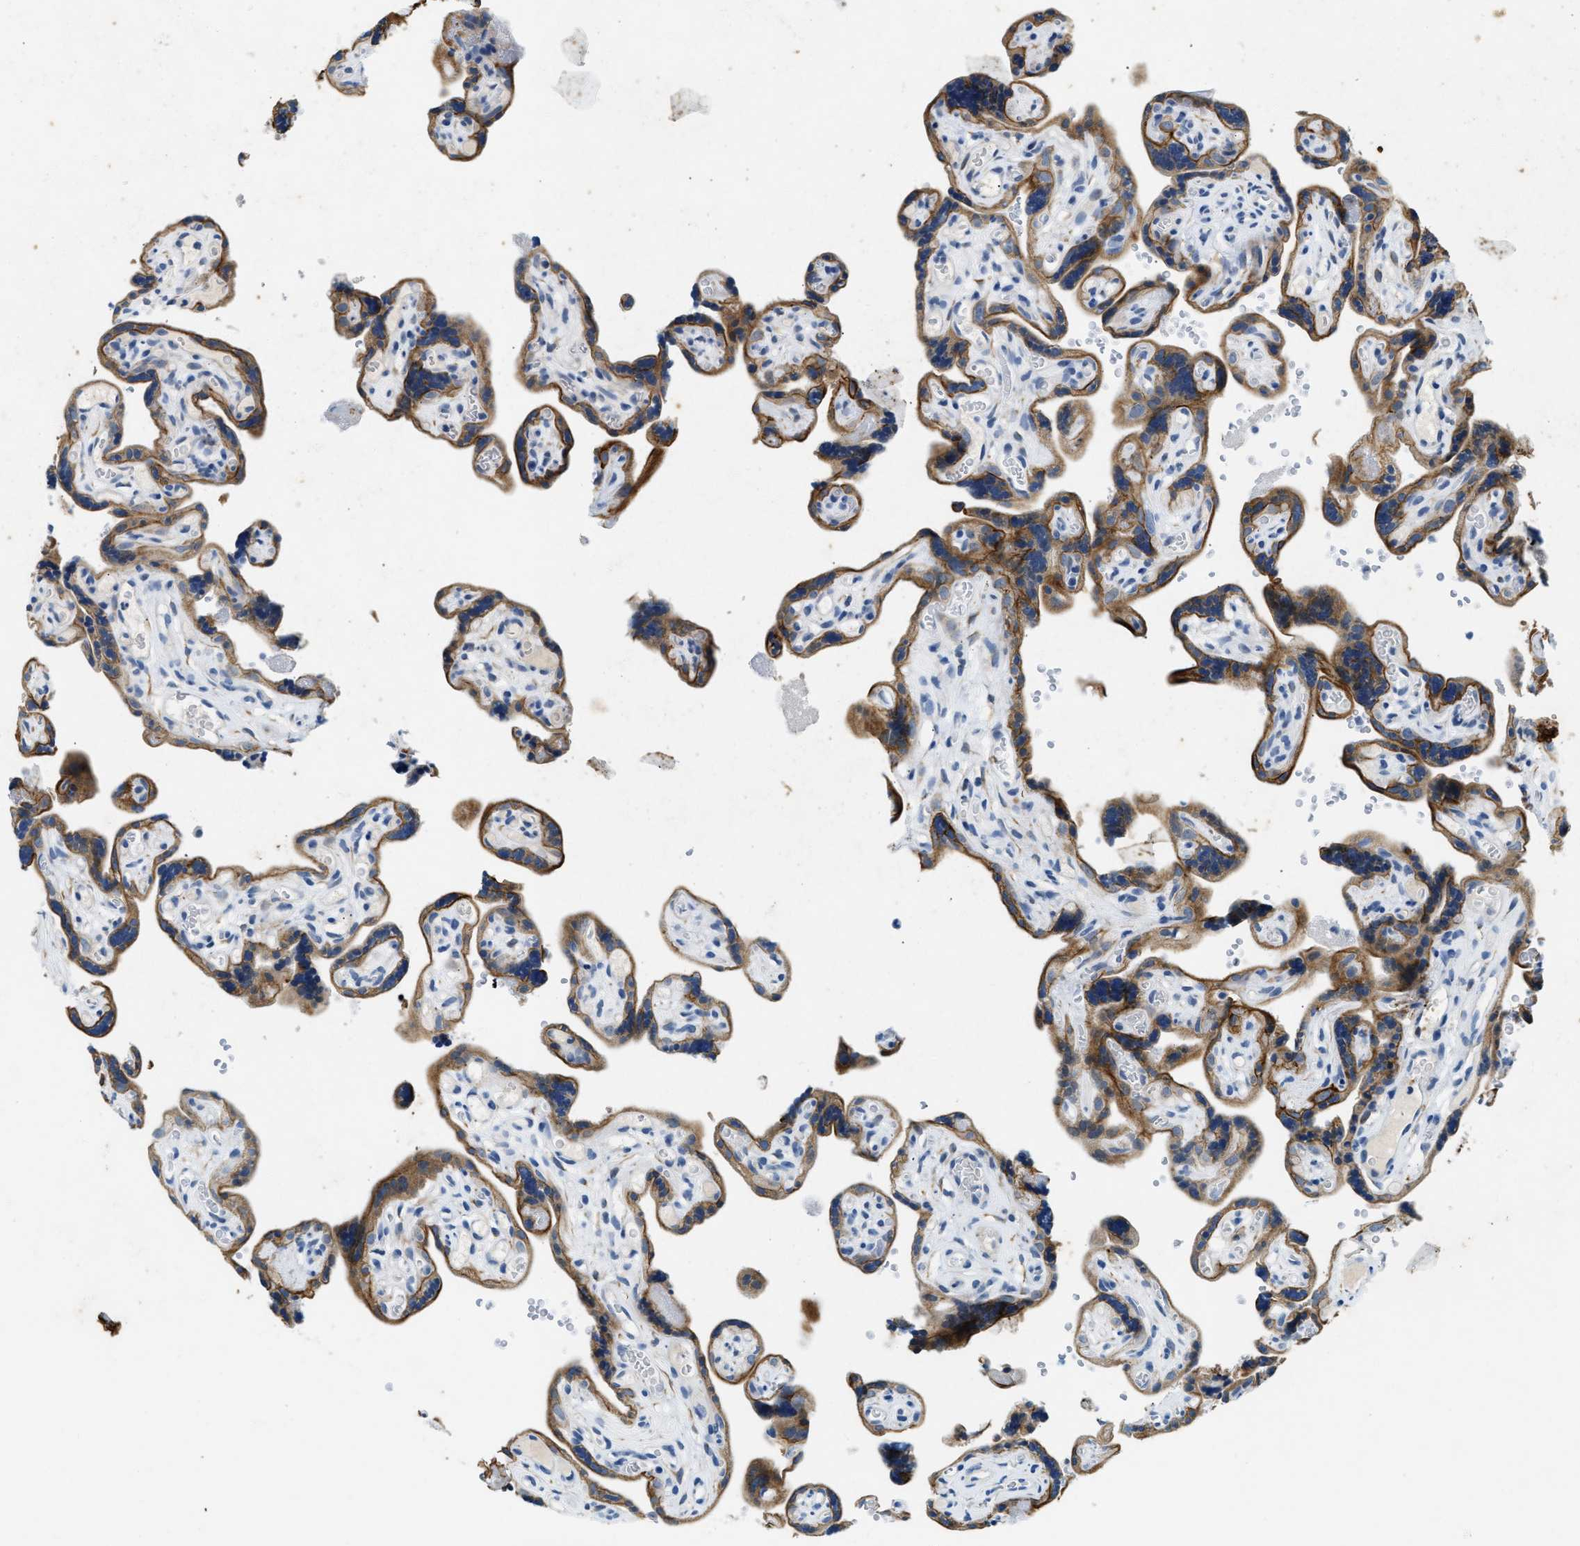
{"staining": {"intensity": "negative", "quantity": "none", "location": "none"}, "tissue": "placenta", "cell_type": "Decidual cells", "image_type": "normal", "snomed": [{"axis": "morphology", "description": "Normal tissue, NOS"}, {"axis": "topography", "description": "Placenta"}], "caption": "The image demonstrates no staining of decidual cells in normal placenta. (Immunohistochemistry, brightfield microscopy, high magnification).", "gene": "CFAP20", "patient": {"sex": "female", "age": 30}}